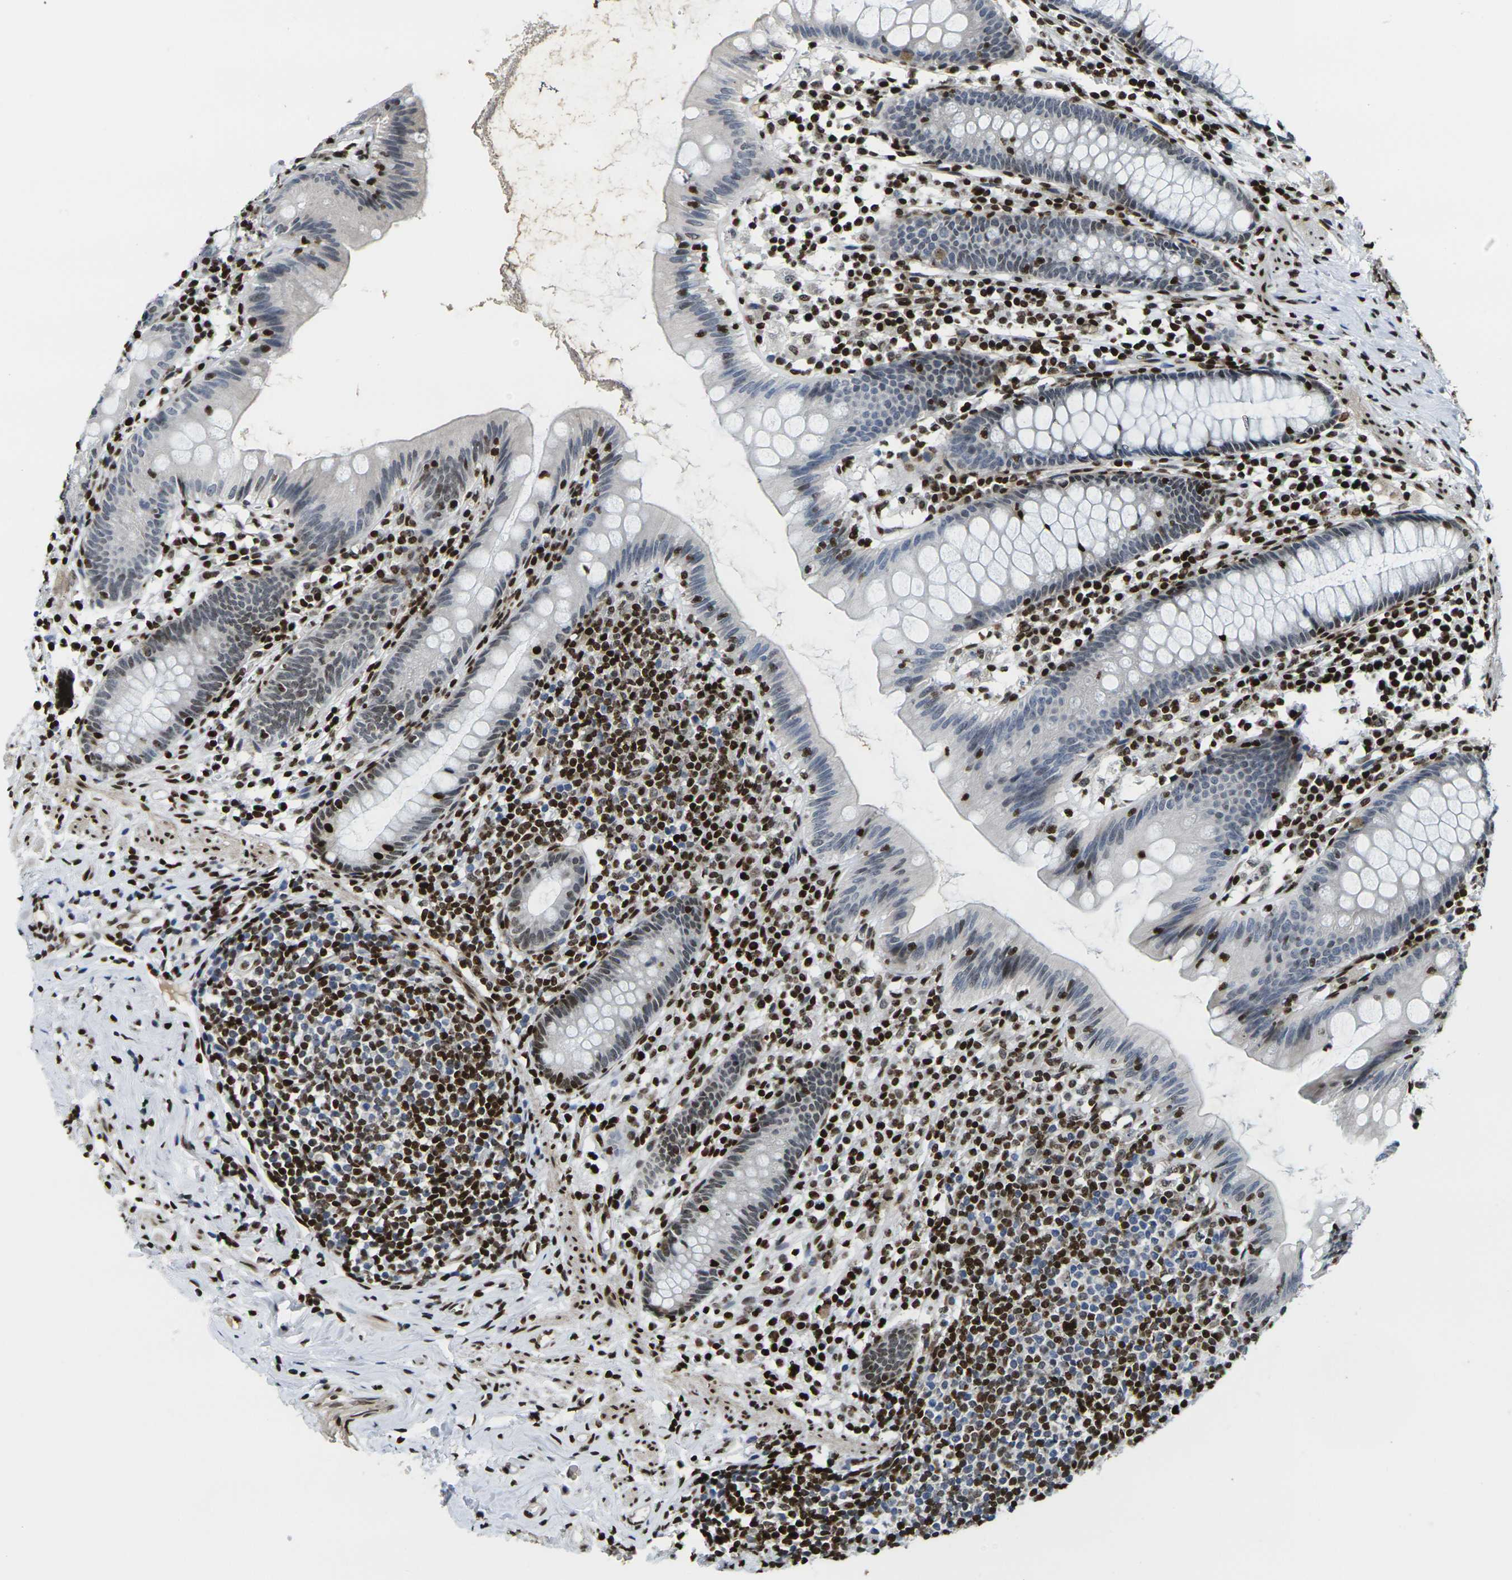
{"staining": {"intensity": "moderate", "quantity": "<25%", "location": "nuclear"}, "tissue": "appendix", "cell_type": "Glandular cells", "image_type": "normal", "snomed": [{"axis": "morphology", "description": "Normal tissue, NOS"}, {"axis": "topography", "description": "Appendix"}], "caption": "Immunohistochemistry (IHC) image of unremarkable appendix: human appendix stained using IHC exhibits low levels of moderate protein expression localized specifically in the nuclear of glandular cells, appearing as a nuclear brown color.", "gene": "H1", "patient": {"sex": "male", "age": 52}}